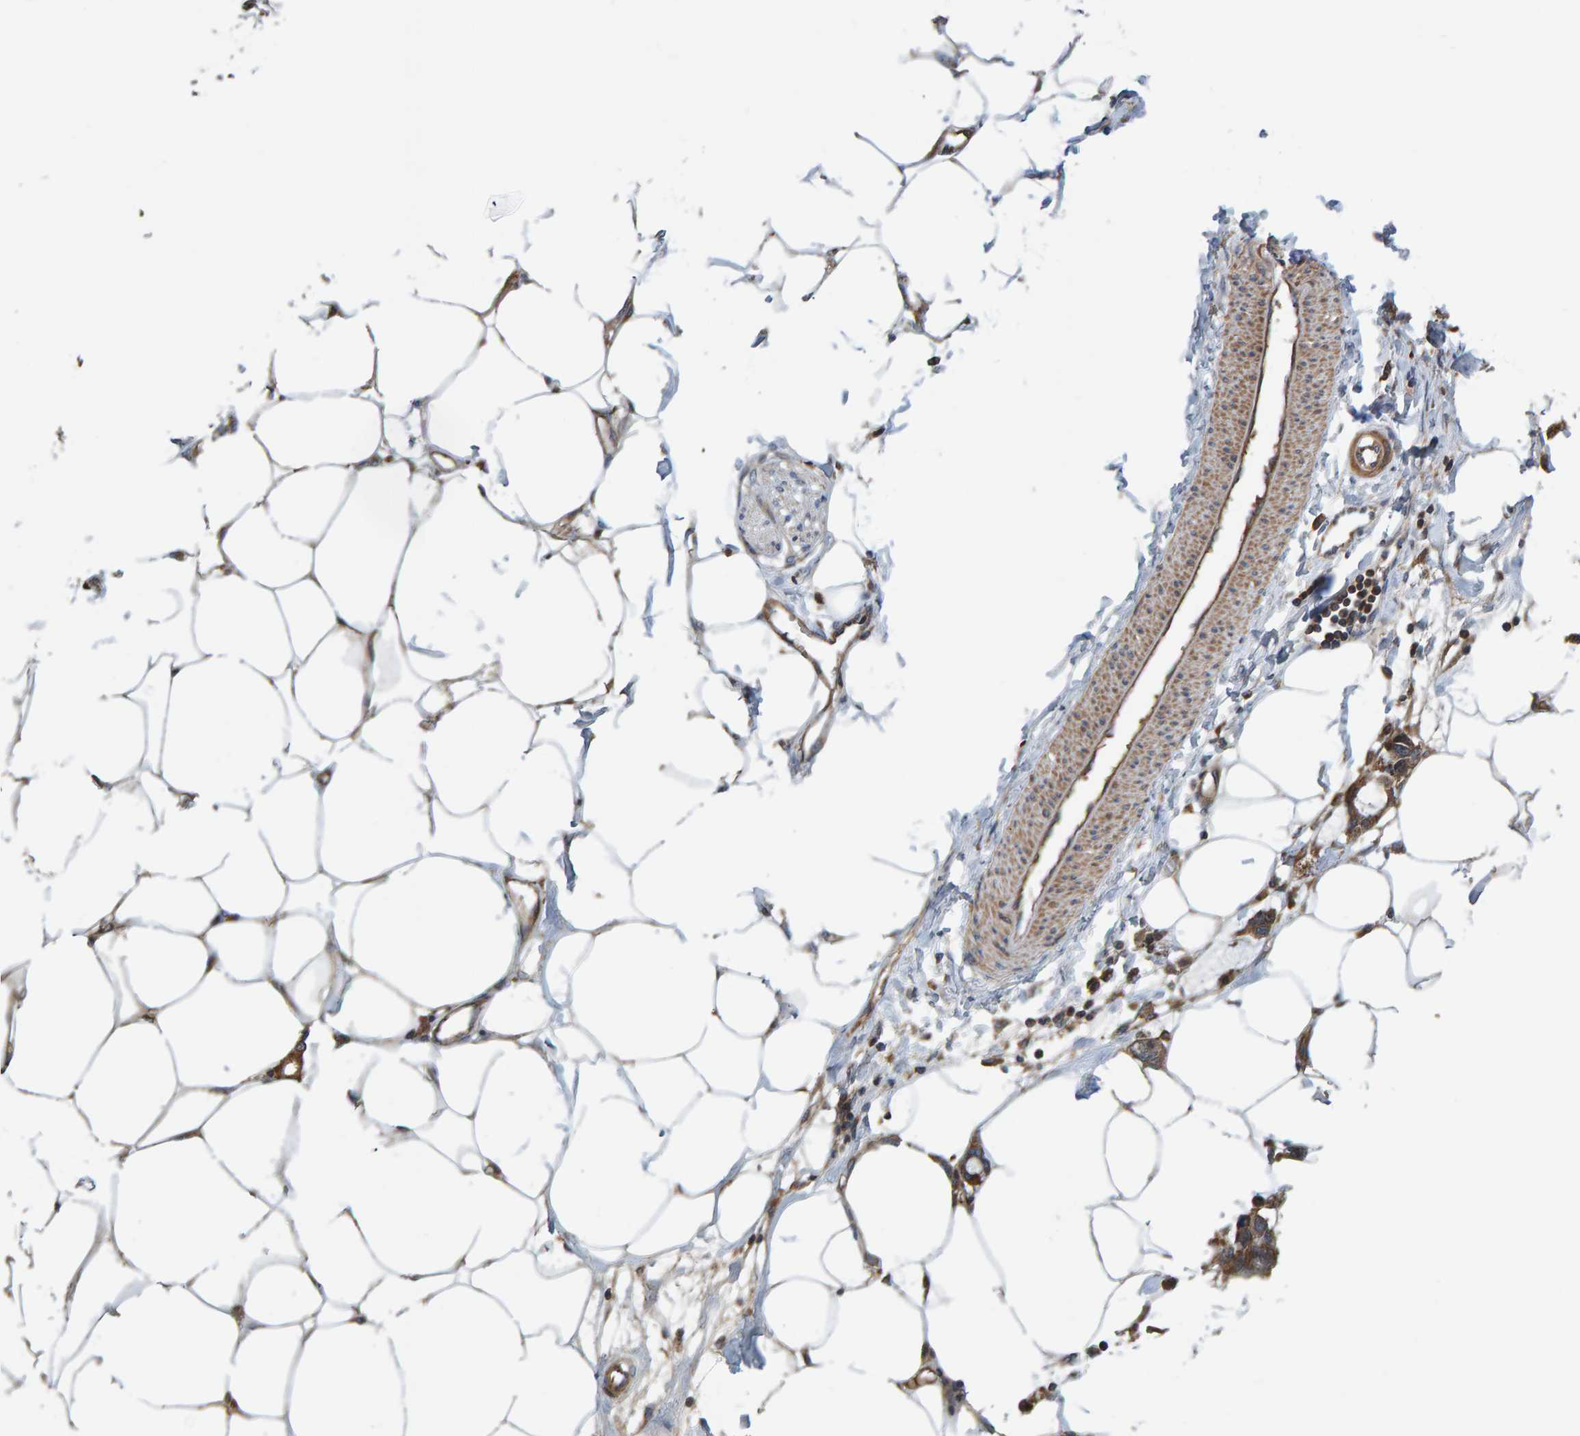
{"staining": {"intensity": "moderate", "quantity": ">75%", "location": "cytoplasmic/membranous"}, "tissue": "adipose tissue", "cell_type": "Adipocytes", "image_type": "normal", "snomed": [{"axis": "morphology", "description": "Normal tissue, NOS"}, {"axis": "morphology", "description": "Adenocarcinoma, NOS"}, {"axis": "topography", "description": "Colon"}, {"axis": "topography", "description": "Peripheral nerve tissue"}], "caption": "A high-resolution photomicrograph shows immunohistochemistry (IHC) staining of unremarkable adipose tissue, which reveals moderate cytoplasmic/membranous staining in approximately >75% of adipocytes.", "gene": "KIAA0753", "patient": {"sex": "male", "age": 14}}